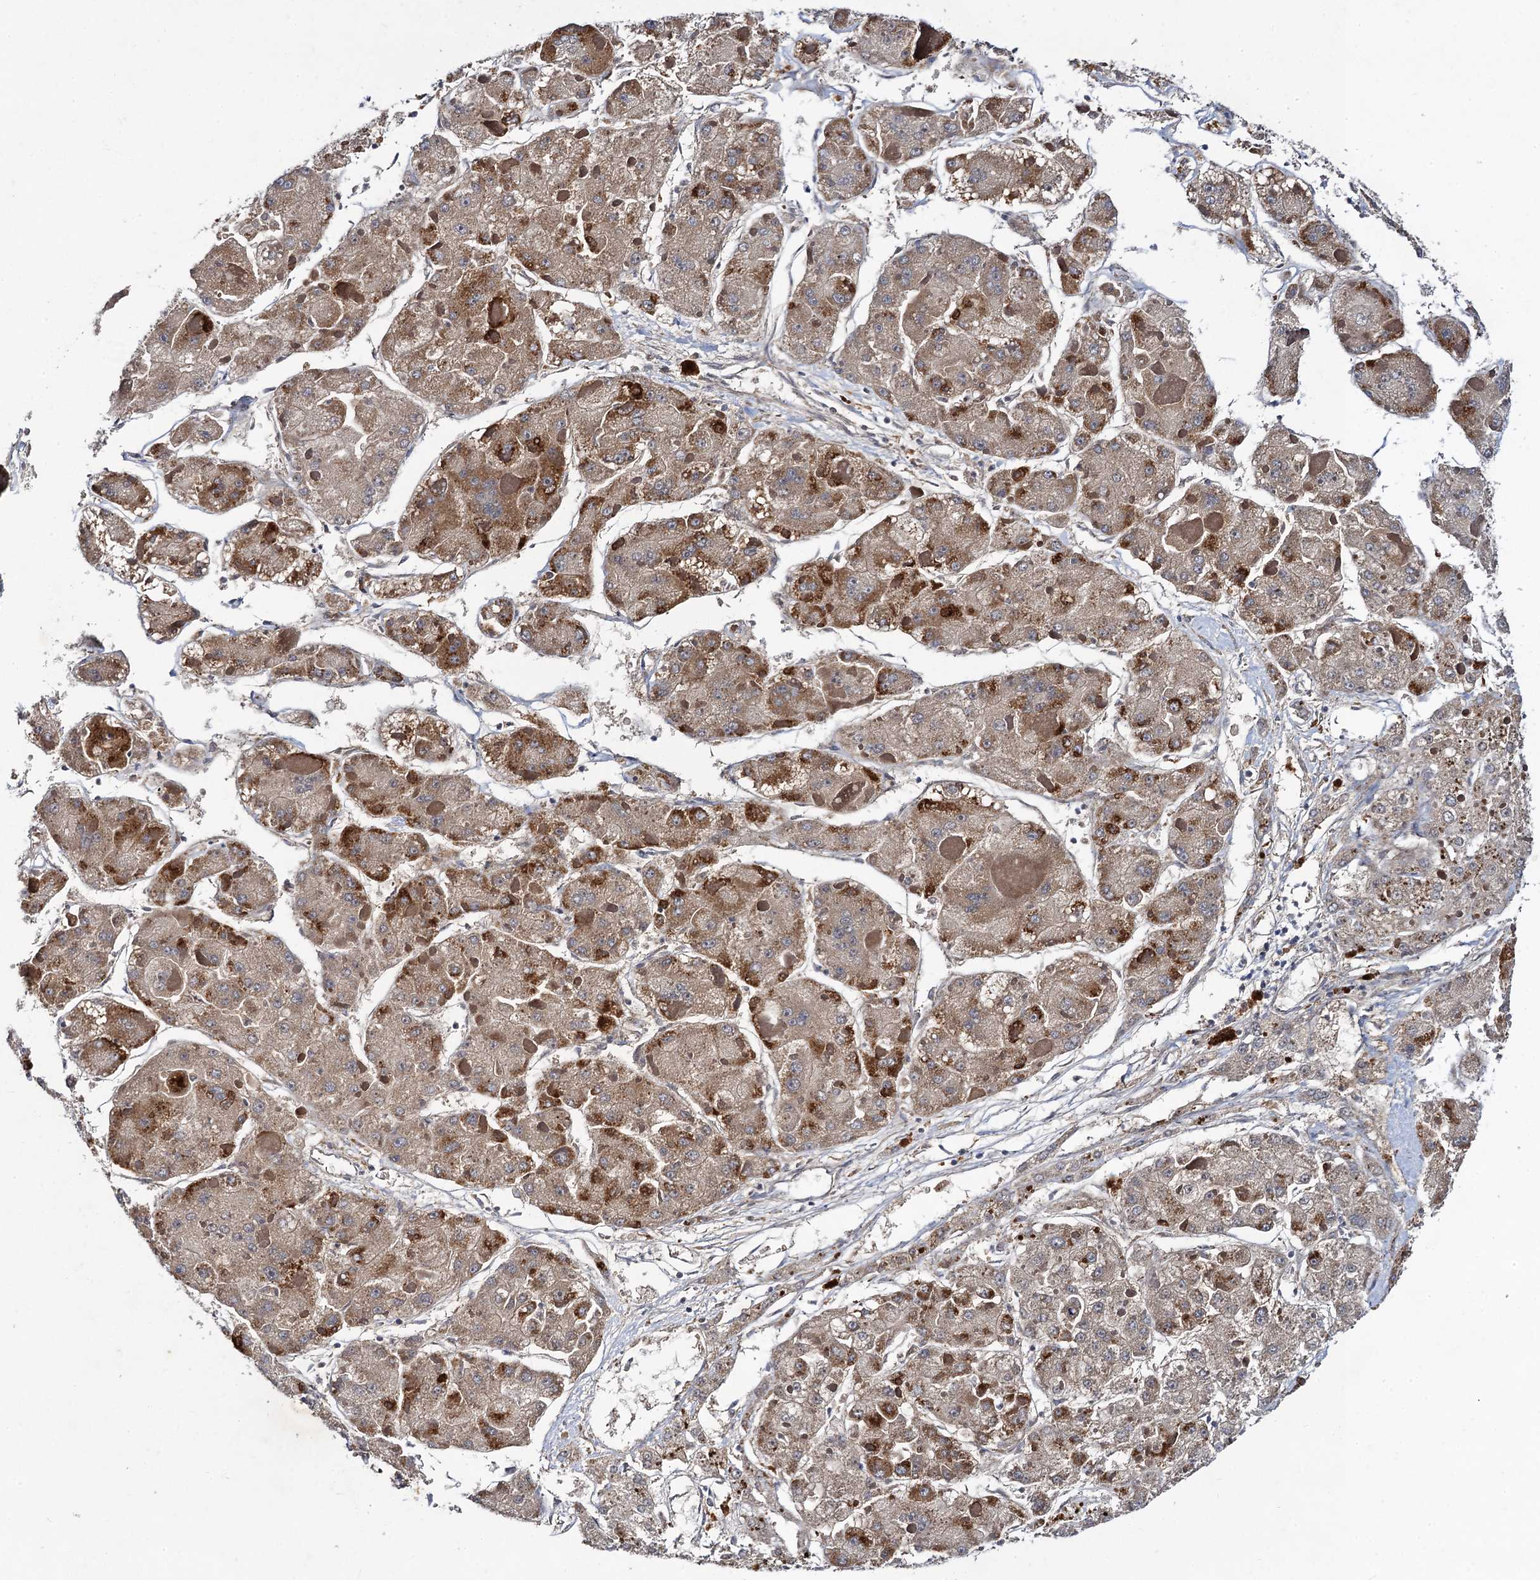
{"staining": {"intensity": "moderate", "quantity": "25%-75%", "location": "cytoplasmic/membranous"}, "tissue": "liver cancer", "cell_type": "Tumor cells", "image_type": "cancer", "snomed": [{"axis": "morphology", "description": "Carcinoma, Hepatocellular, NOS"}, {"axis": "topography", "description": "Liver"}], "caption": "Human liver cancer (hepatocellular carcinoma) stained for a protein (brown) demonstrates moderate cytoplasmic/membranous positive expression in about 25%-75% of tumor cells.", "gene": "VPS37D", "patient": {"sex": "female", "age": 73}}